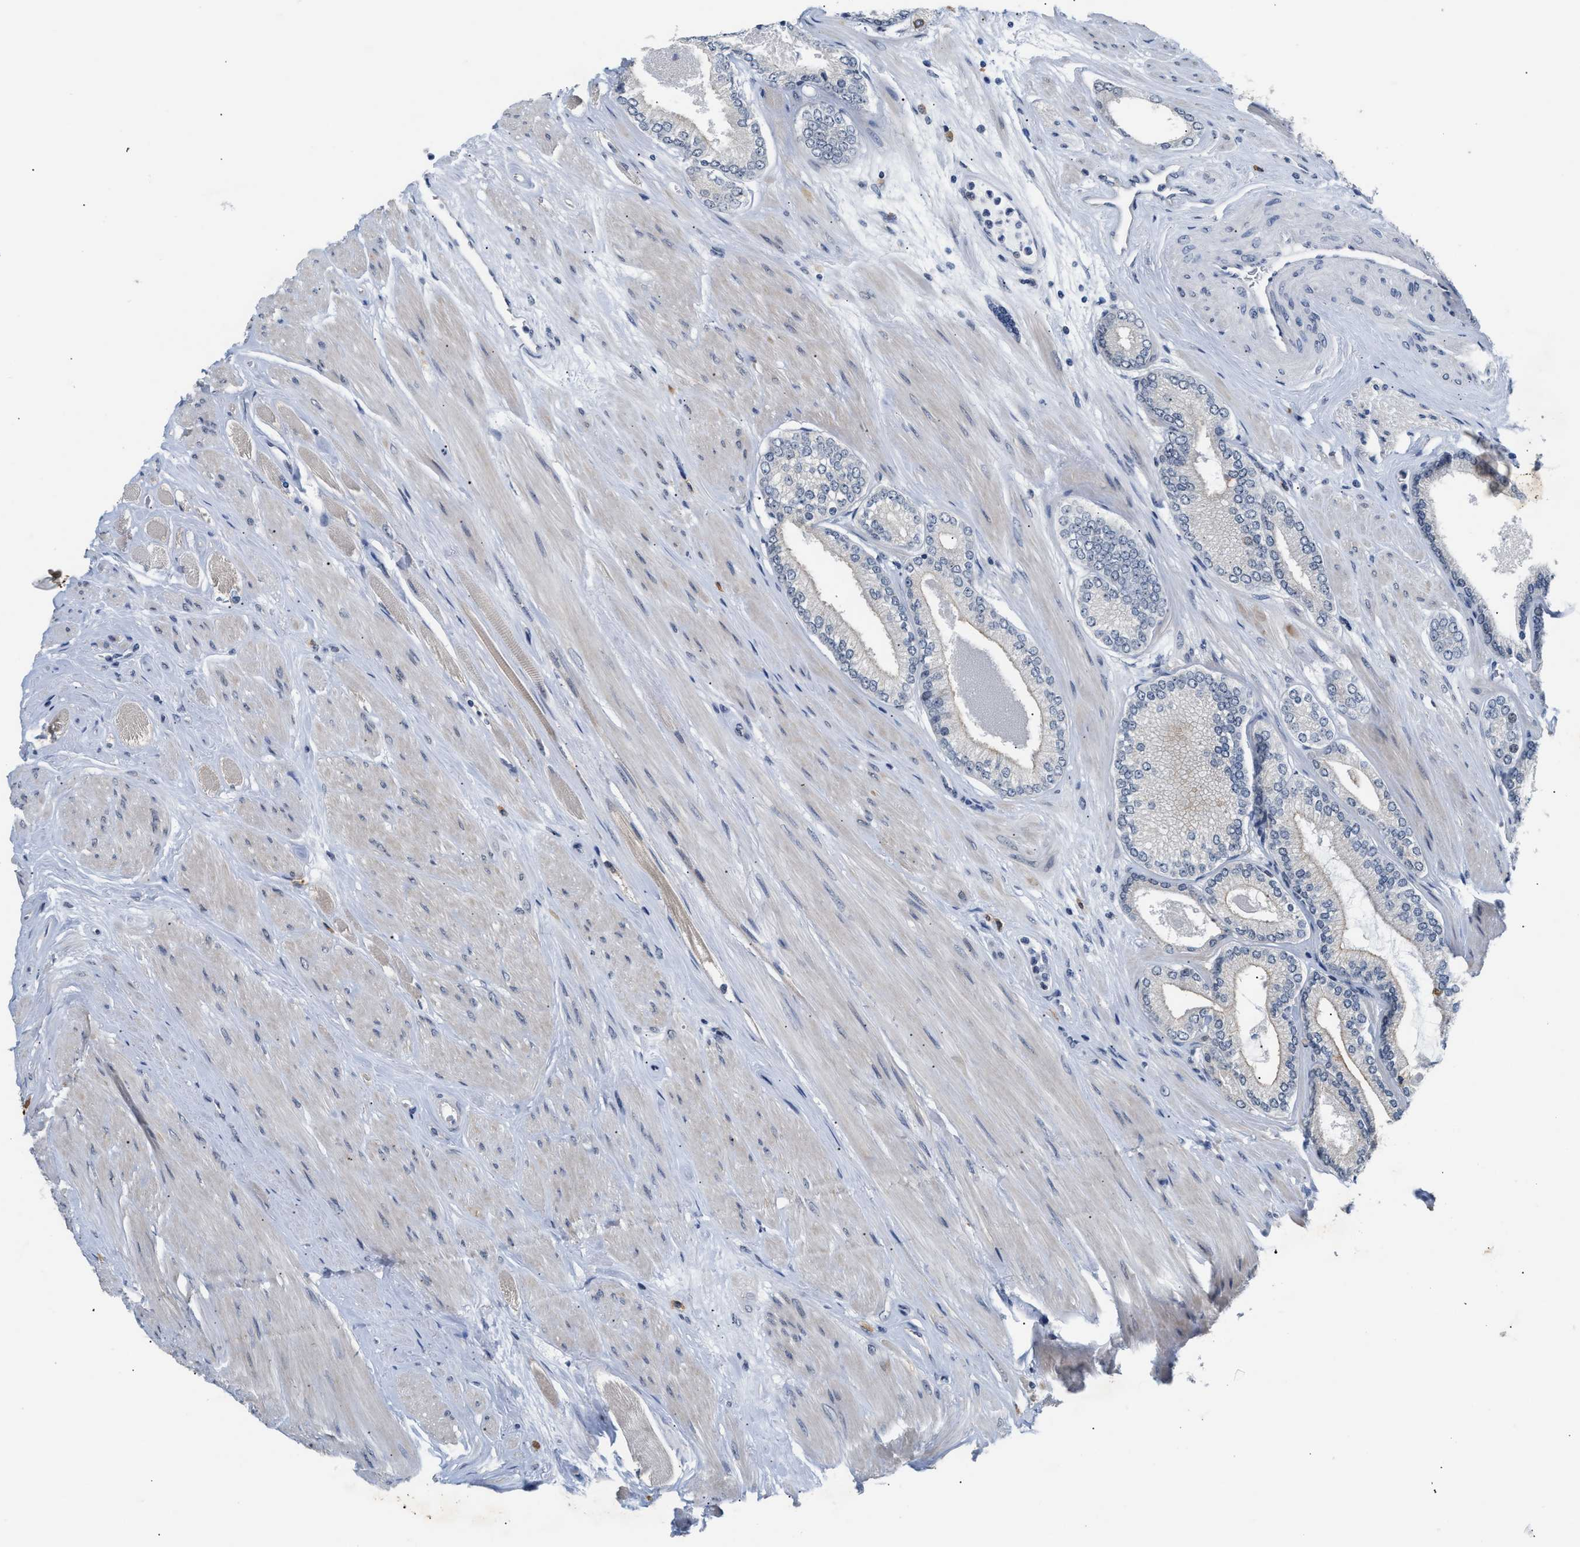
{"staining": {"intensity": "negative", "quantity": "none", "location": "none"}, "tissue": "prostate cancer", "cell_type": "Tumor cells", "image_type": "cancer", "snomed": [{"axis": "morphology", "description": "Adenocarcinoma, High grade"}, {"axis": "topography", "description": "Prostate"}], "caption": "An immunohistochemistry (IHC) micrograph of prostate cancer is shown. There is no staining in tumor cells of prostate cancer.", "gene": "TXNRD3", "patient": {"sex": "male", "age": 61}}